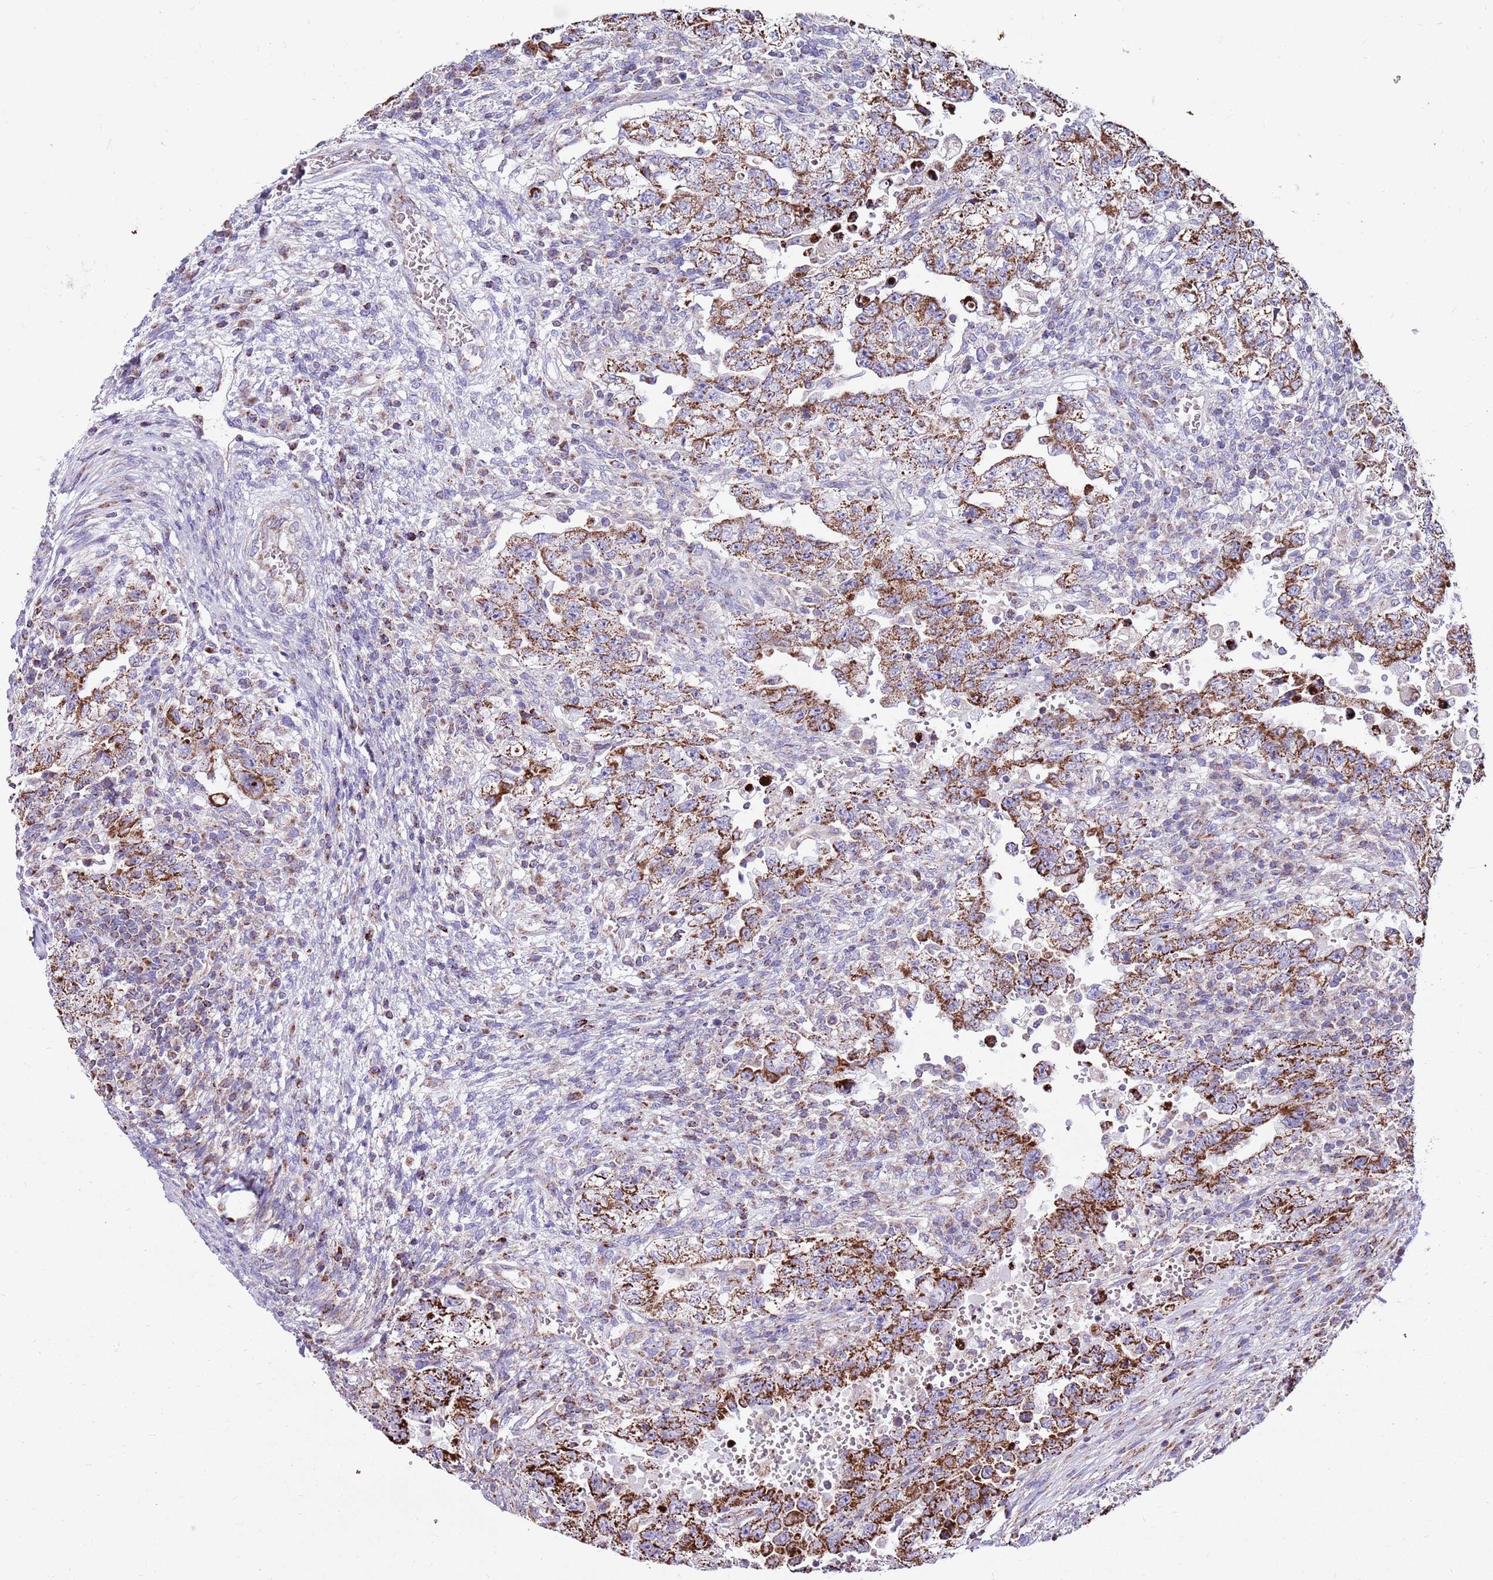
{"staining": {"intensity": "moderate", "quantity": ">75%", "location": "cytoplasmic/membranous"}, "tissue": "testis cancer", "cell_type": "Tumor cells", "image_type": "cancer", "snomed": [{"axis": "morphology", "description": "Carcinoma, Embryonal, NOS"}, {"axis": "topography", "description": "Testis"}], "caption": "There is medium levels of moderate cytoplasmic/membranous positivity in tumor cells of testis cancer (embryonal carcinoma), as demonstrated by immunohistochemical staining (brown color).", "gene": "HECTD4", "patient": {"sex": "male", "age": 26}}